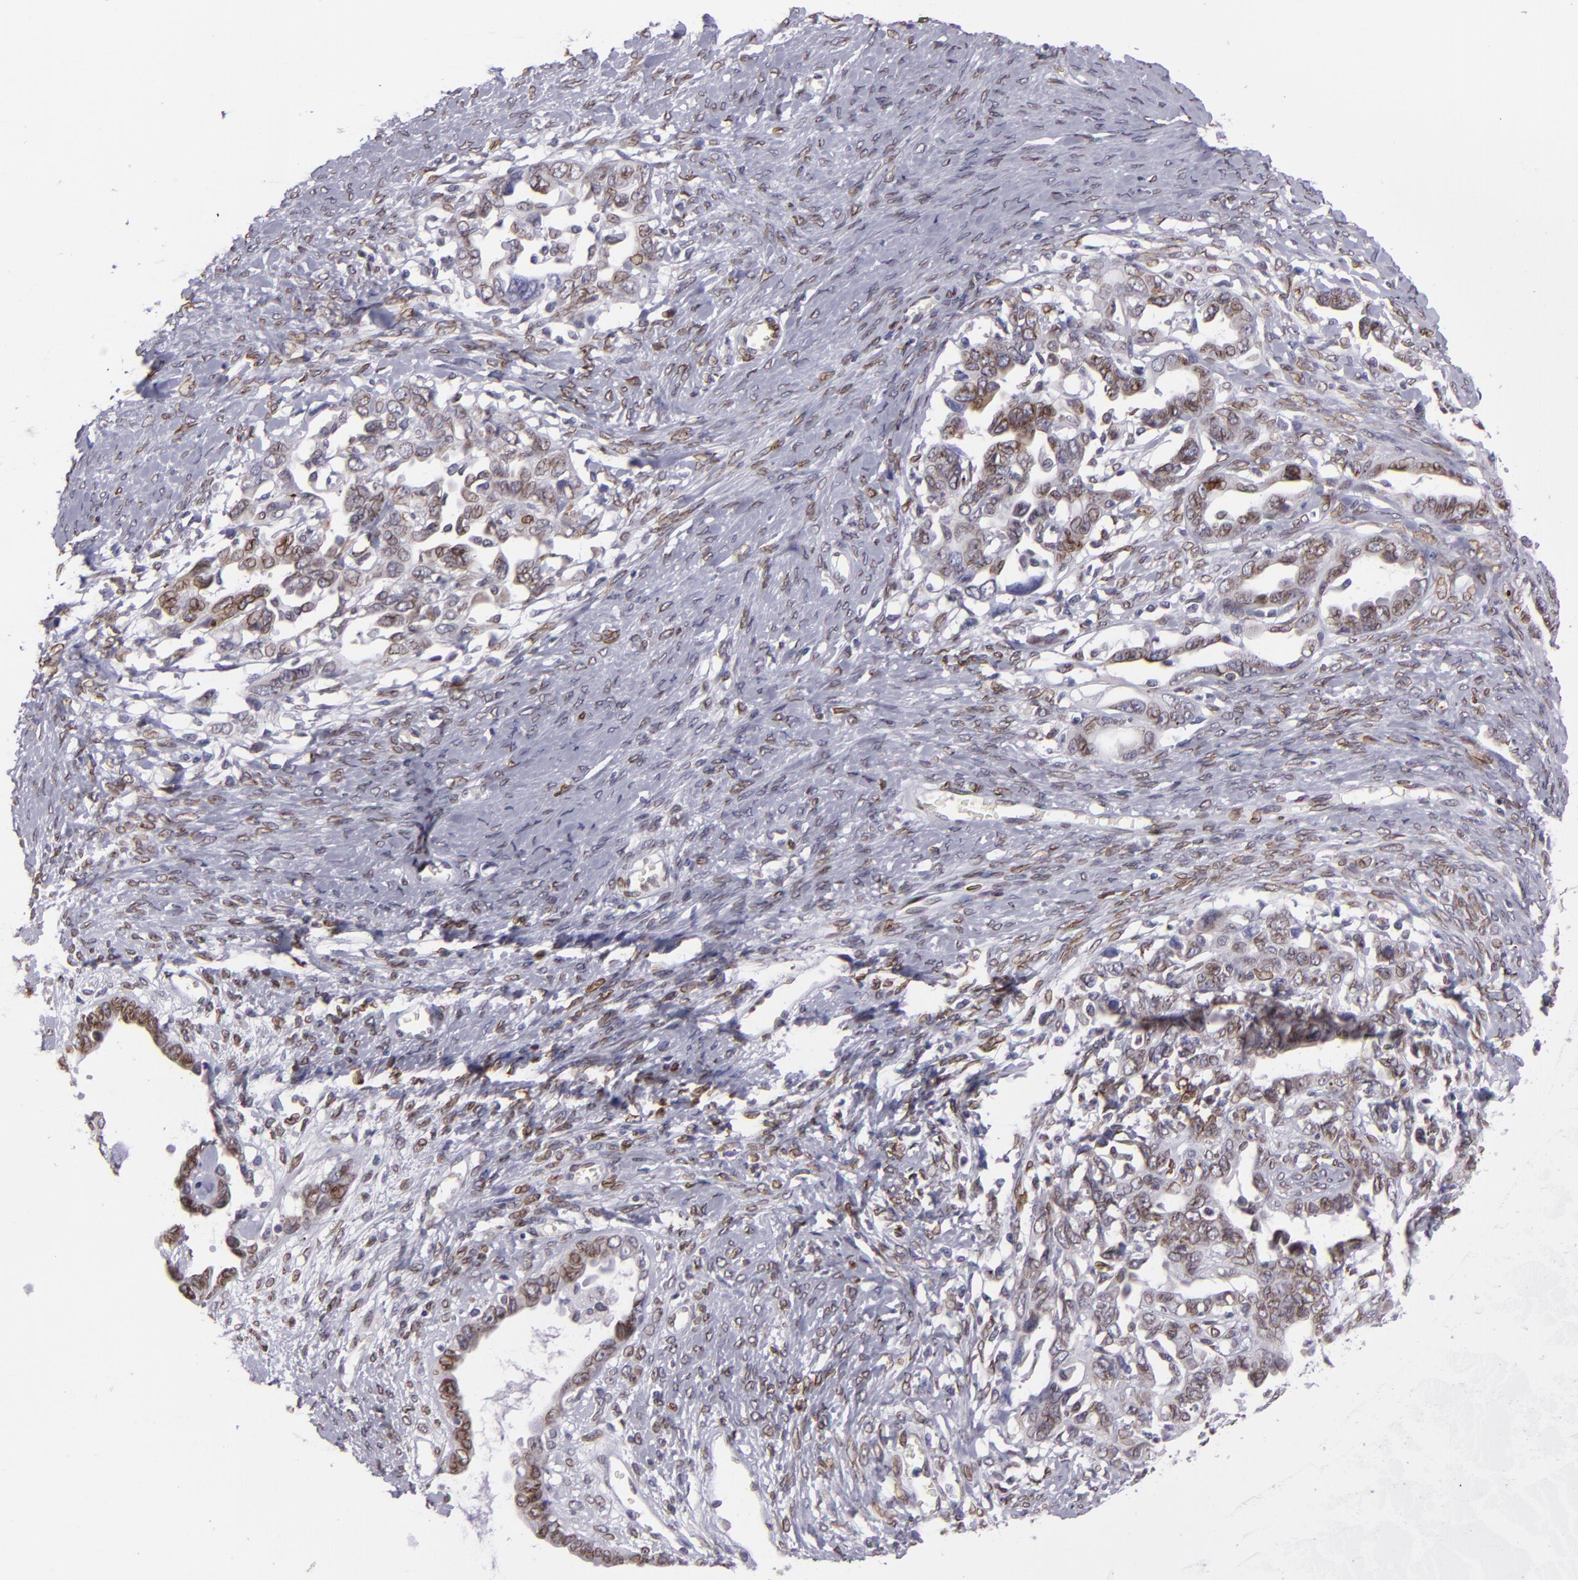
{"staining": {"intensity": "moderate", "quantity": ">75%", "location": "nuclear"}, "tissue": "ovarian cancer", "cell_type": "Tumor cells", "image_type": "cancer", "snomed": [{"axis": "morphology", "description": "Cystadenocarcinoma, serous, NOS"}, {"axis": "topography", "description": "Ovary"}], "caption": "IHC histopathology image of neoplastic tissue: human ovarian serous cystadenocarcinoma stained using IHC demonstrates medium levels of moderate protein expression localized specifically in the nuclear of tumor cells, appearing as a nuclear brown color.", "gene": "EMD", "patient": {"sex": "female", "age": 69}}